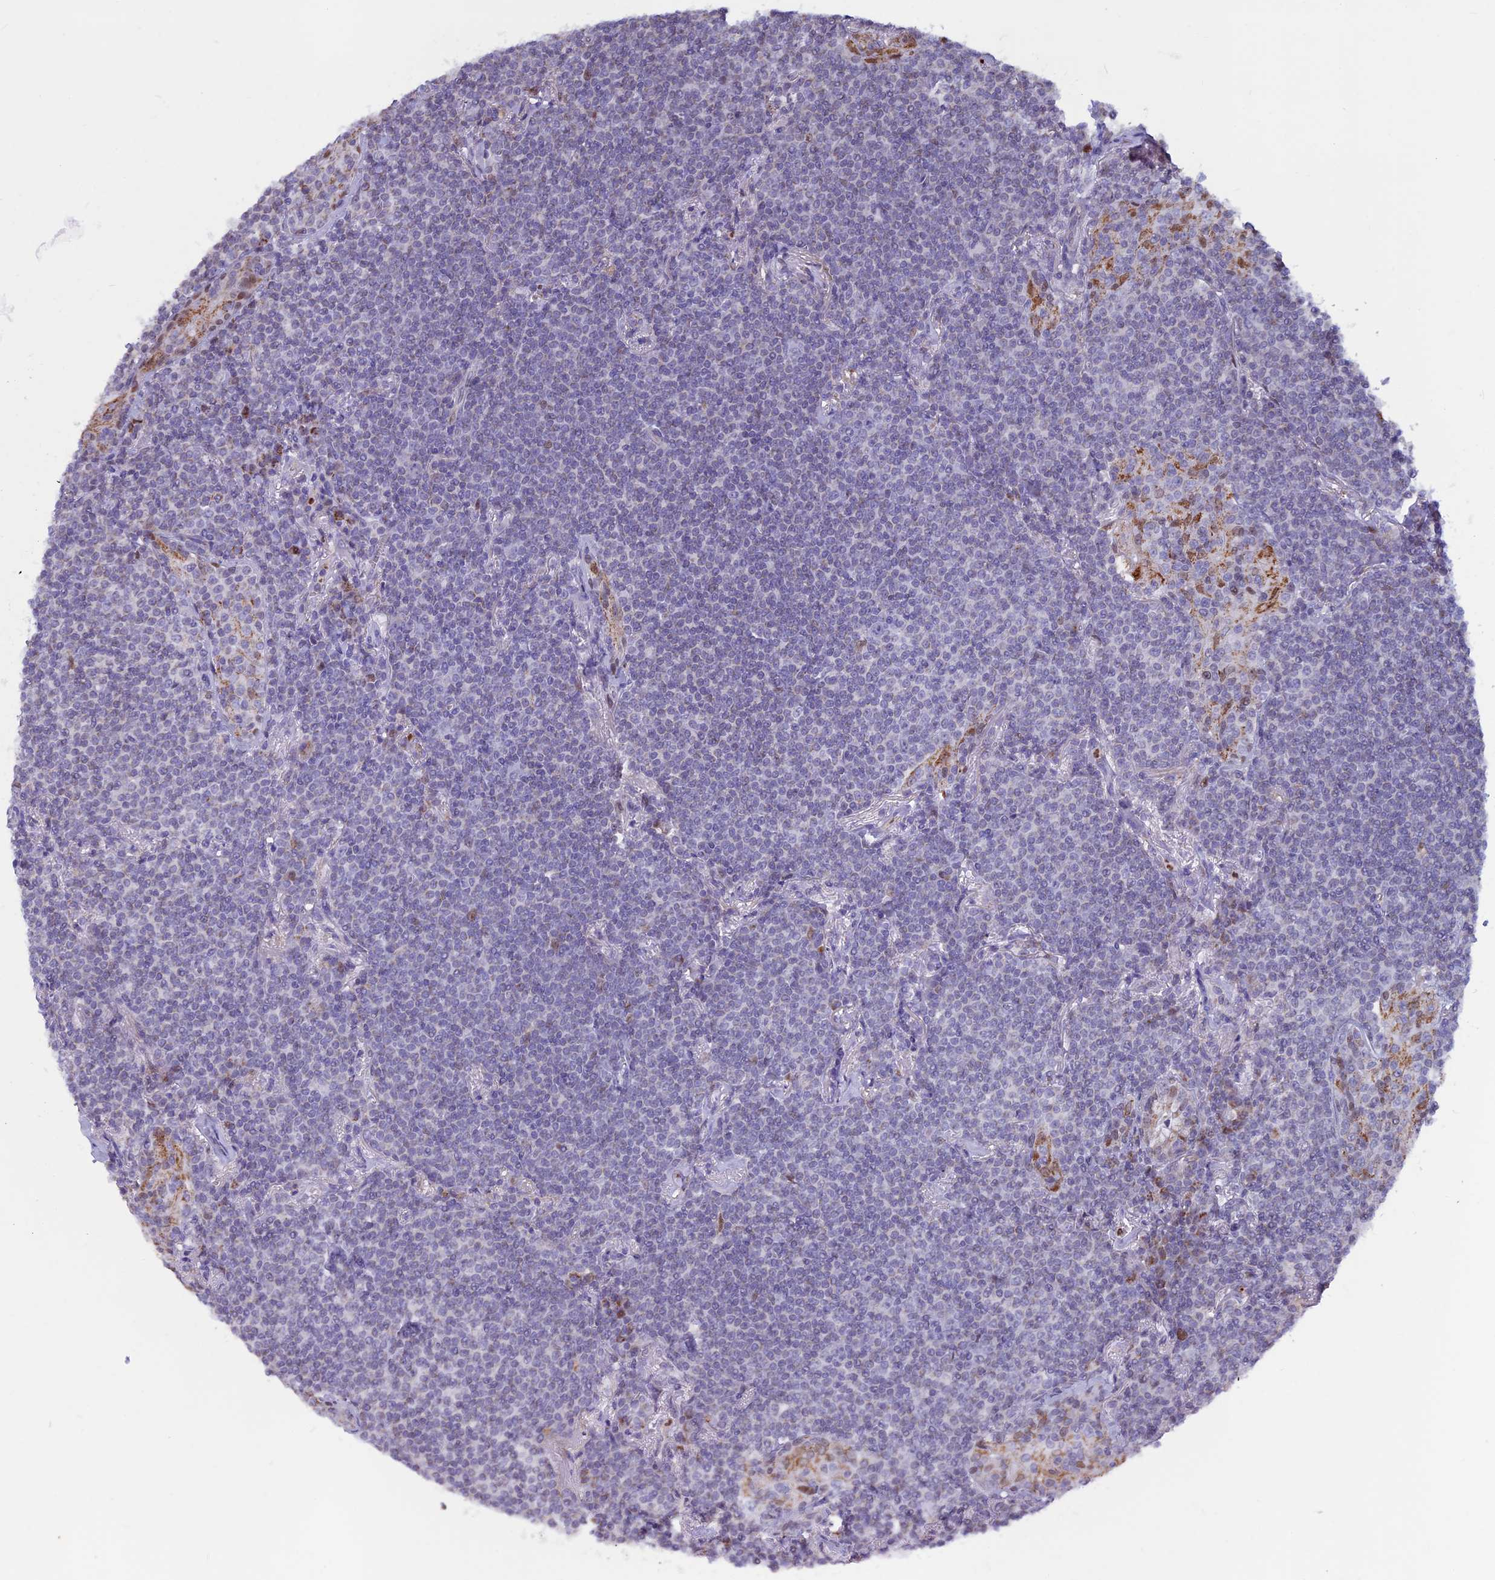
{"staining": {"intensity": "negative", "quantity": "none", "location": "none"}, "tissue": "lymphoma", "cell_type": "Tumor cells", "image_type": "cancer", "snomed": [{"axis": "morphology", "description": "Malignant lymphoma, non-Hodgkin's type, Low grade"}, {"axis": "topography", "description": "Lung"}], "caption": "IHC of lymphoma displays no expression in tumor cells.", "gene": "ACSS1", "patient": {"sex": "female", "age": 71}}